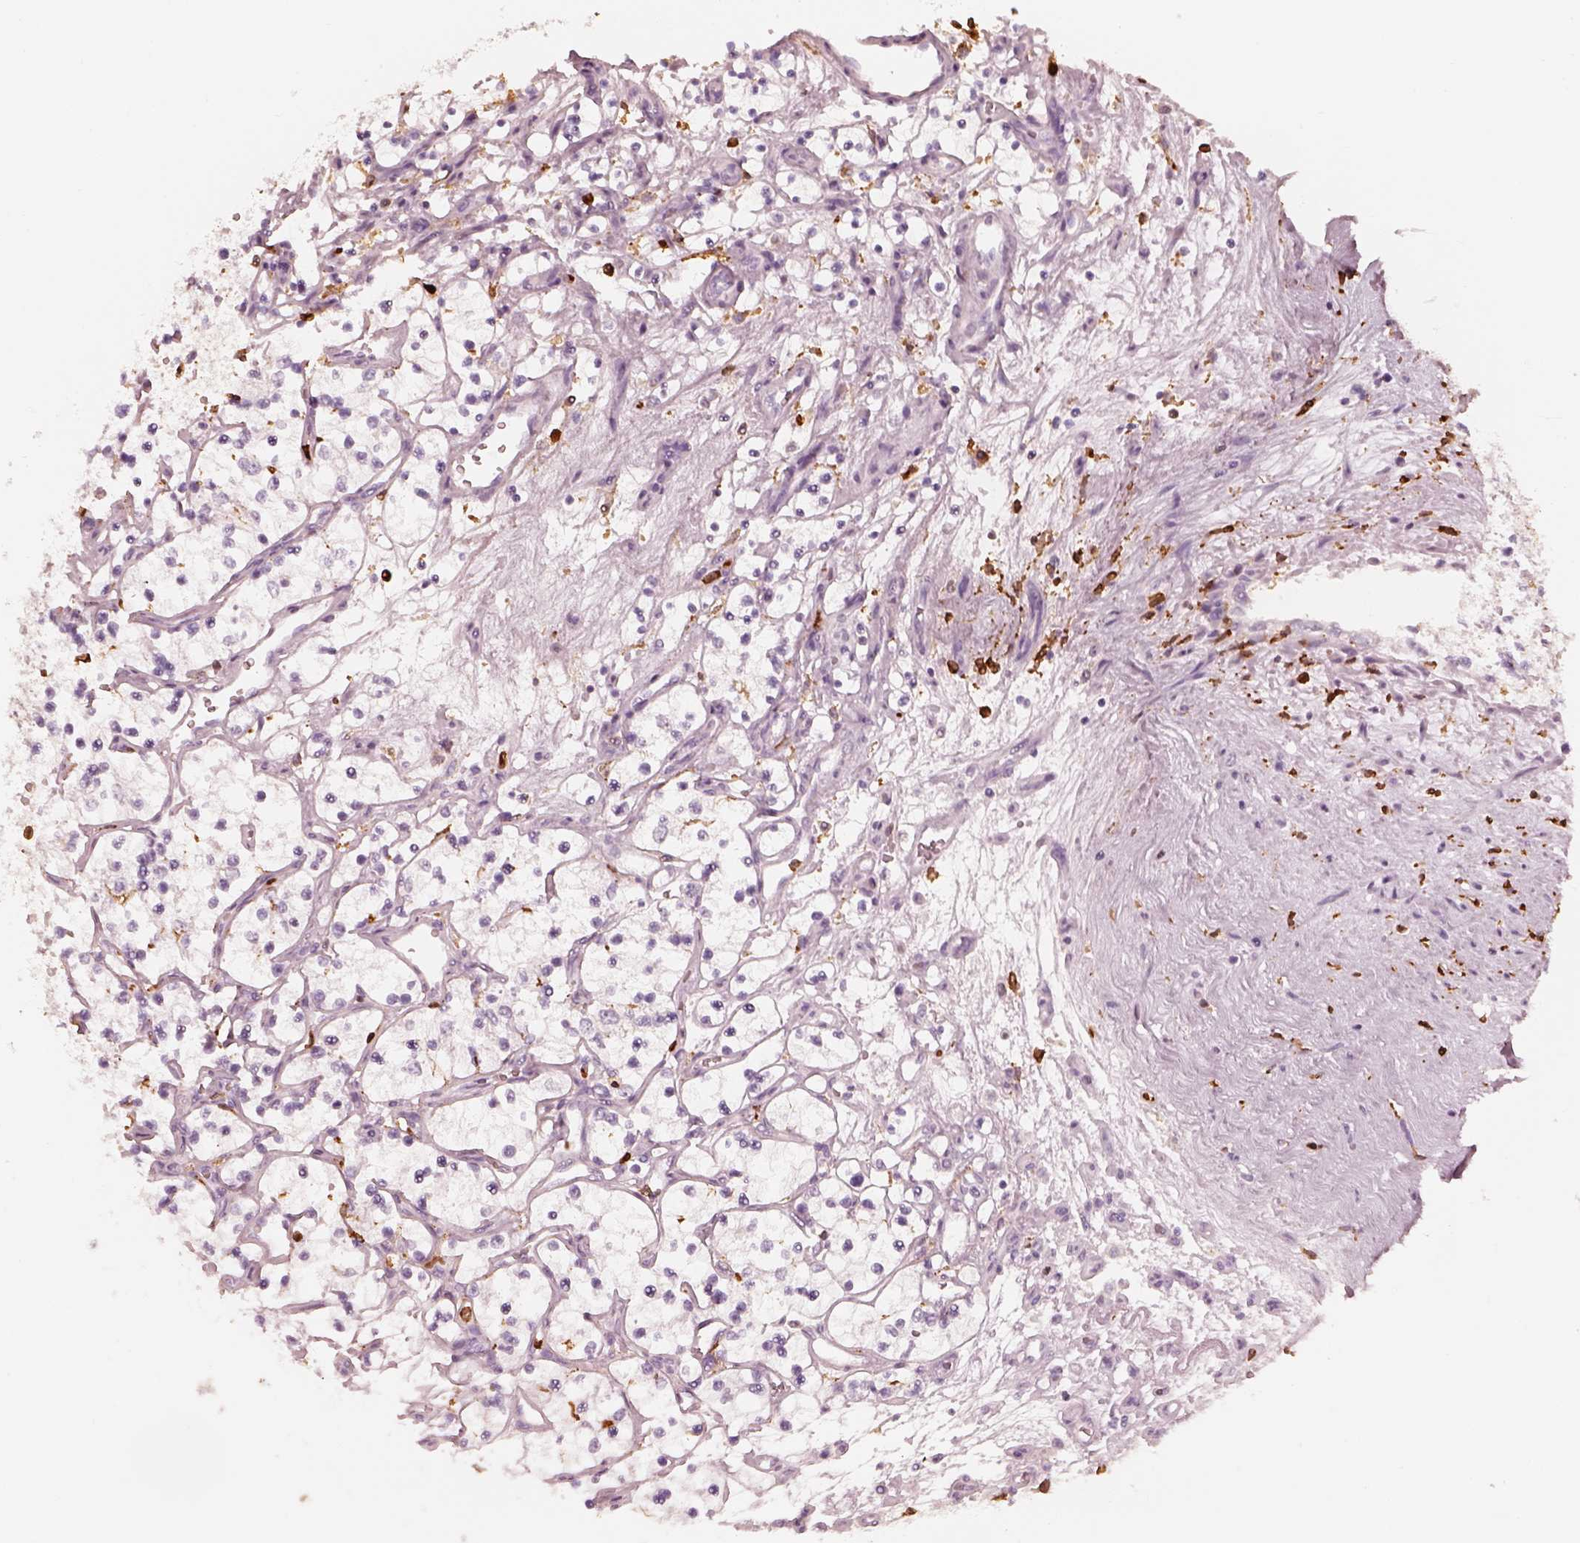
{"staining": {"intensity": "negative", "quantity": "none", "location": "none"}, "tissue": "renal cancer", "cell_type": "Tumor cells", "image_type": "cancer", "snomed": [{"axis": "morphology", "description": "Adenocarcinoma, NOS"}, {"axis": "topography", "description": "Kidney"}], "caption": "The immunohistochemistry (IHC) micrograph has no significant expression in tumor cells of adenocarcinoma (renal) tissue. Brightfield microscopy of immunohistochemistry stained with DAB (3,3'-diaminobenzidine) (brown) and hematoxylin (blue), captured at high magnification.", "gene": "ALOX5", "patient": {"sex": "female", "age": 69}}